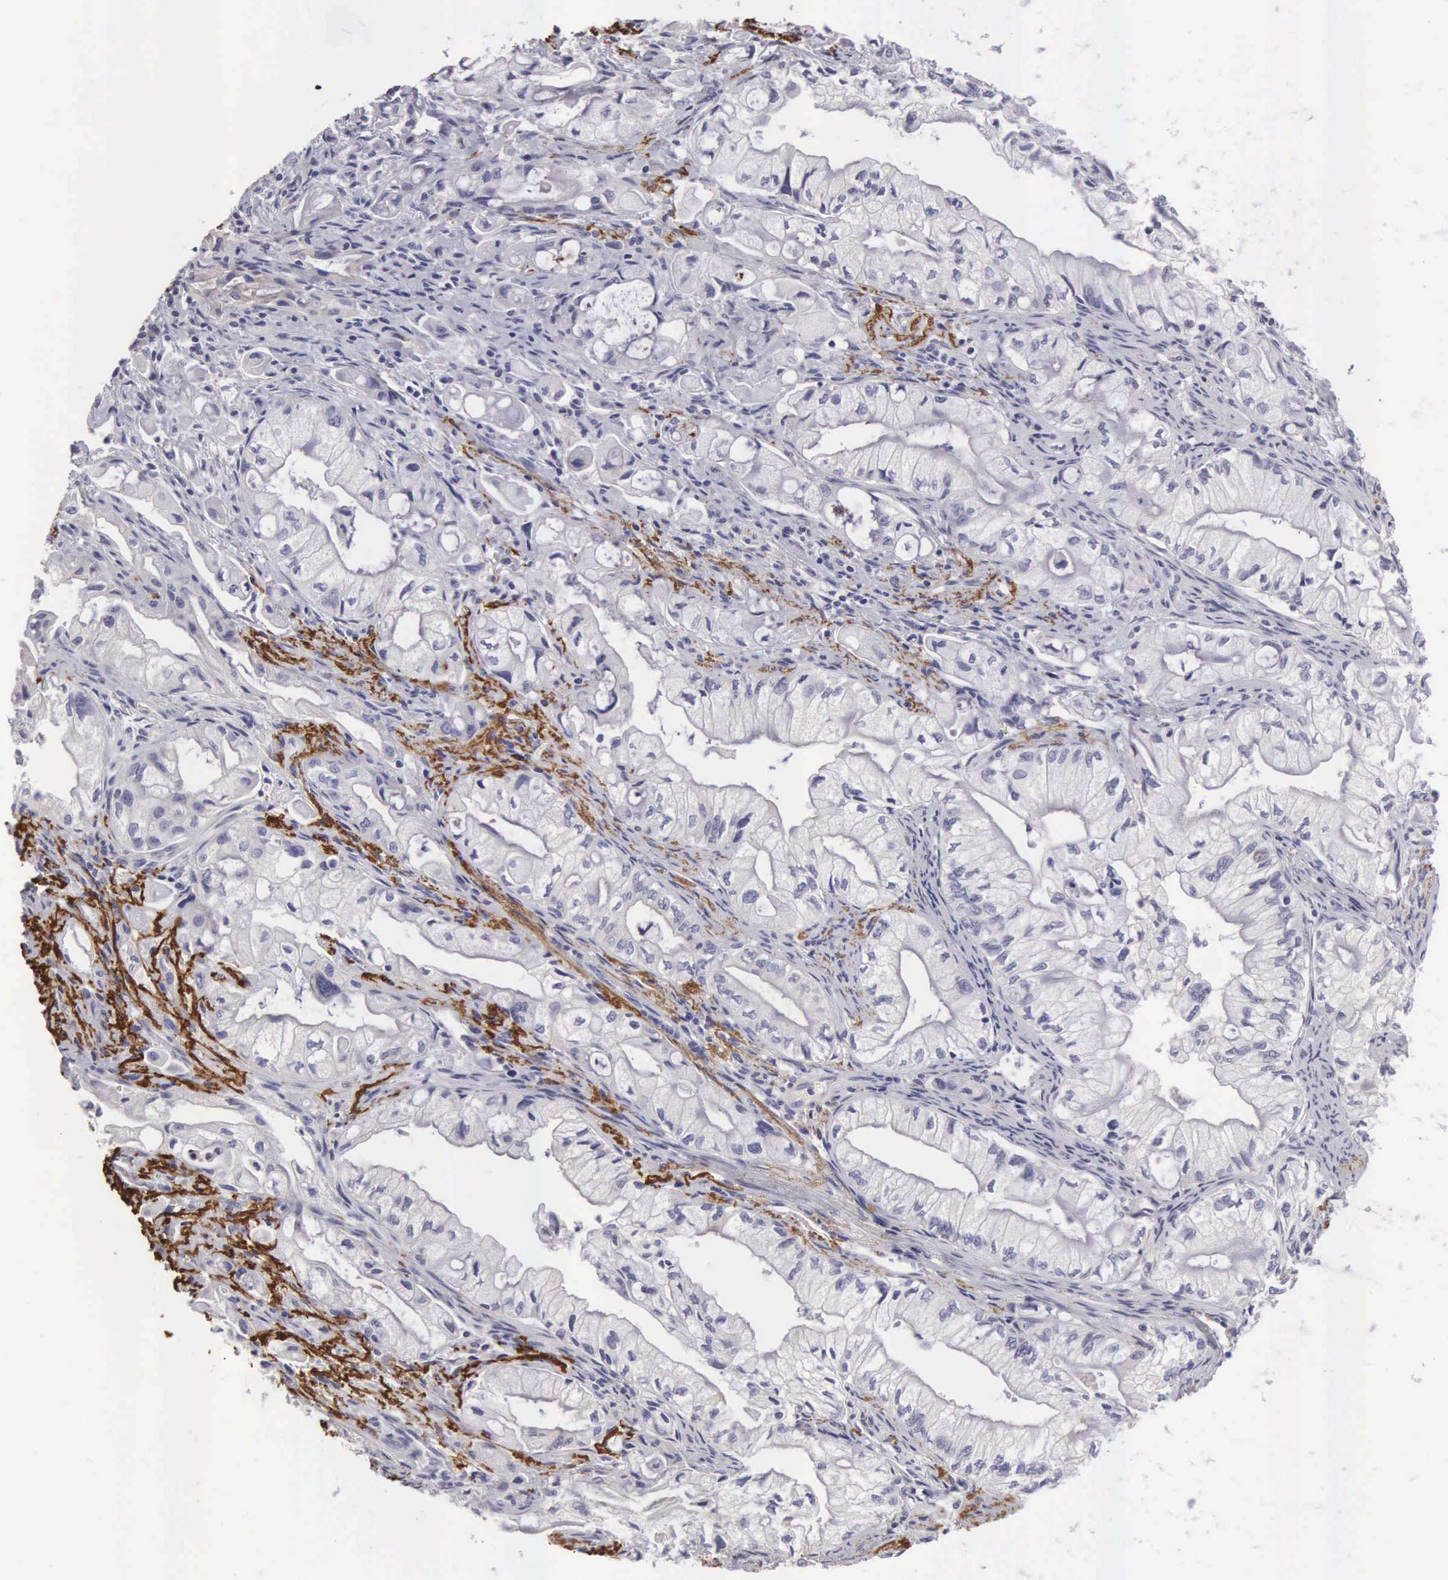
{"staining": {"intensity": "negative", "quantity": "none", "location": "none"}, "tissue": "pancreatic cancer", "cell_type": "Tumor cells", "image_type": "cancer", "snomed": [{"axis": "morphology", "description": "Adenocarcinoma, NOS"}, {"axis": "topography", "description": "Pancreas"}], "caption": "High magnification brightfield microscopy of pancreatic cancer stained with DAB (3,3'-diaminobenzidine) (brown) and counterstained with hematoxylin (blue): tumor cells show no significant staining.", "gene": "CLU", "patient": {"sex": "male", "age": 79}}